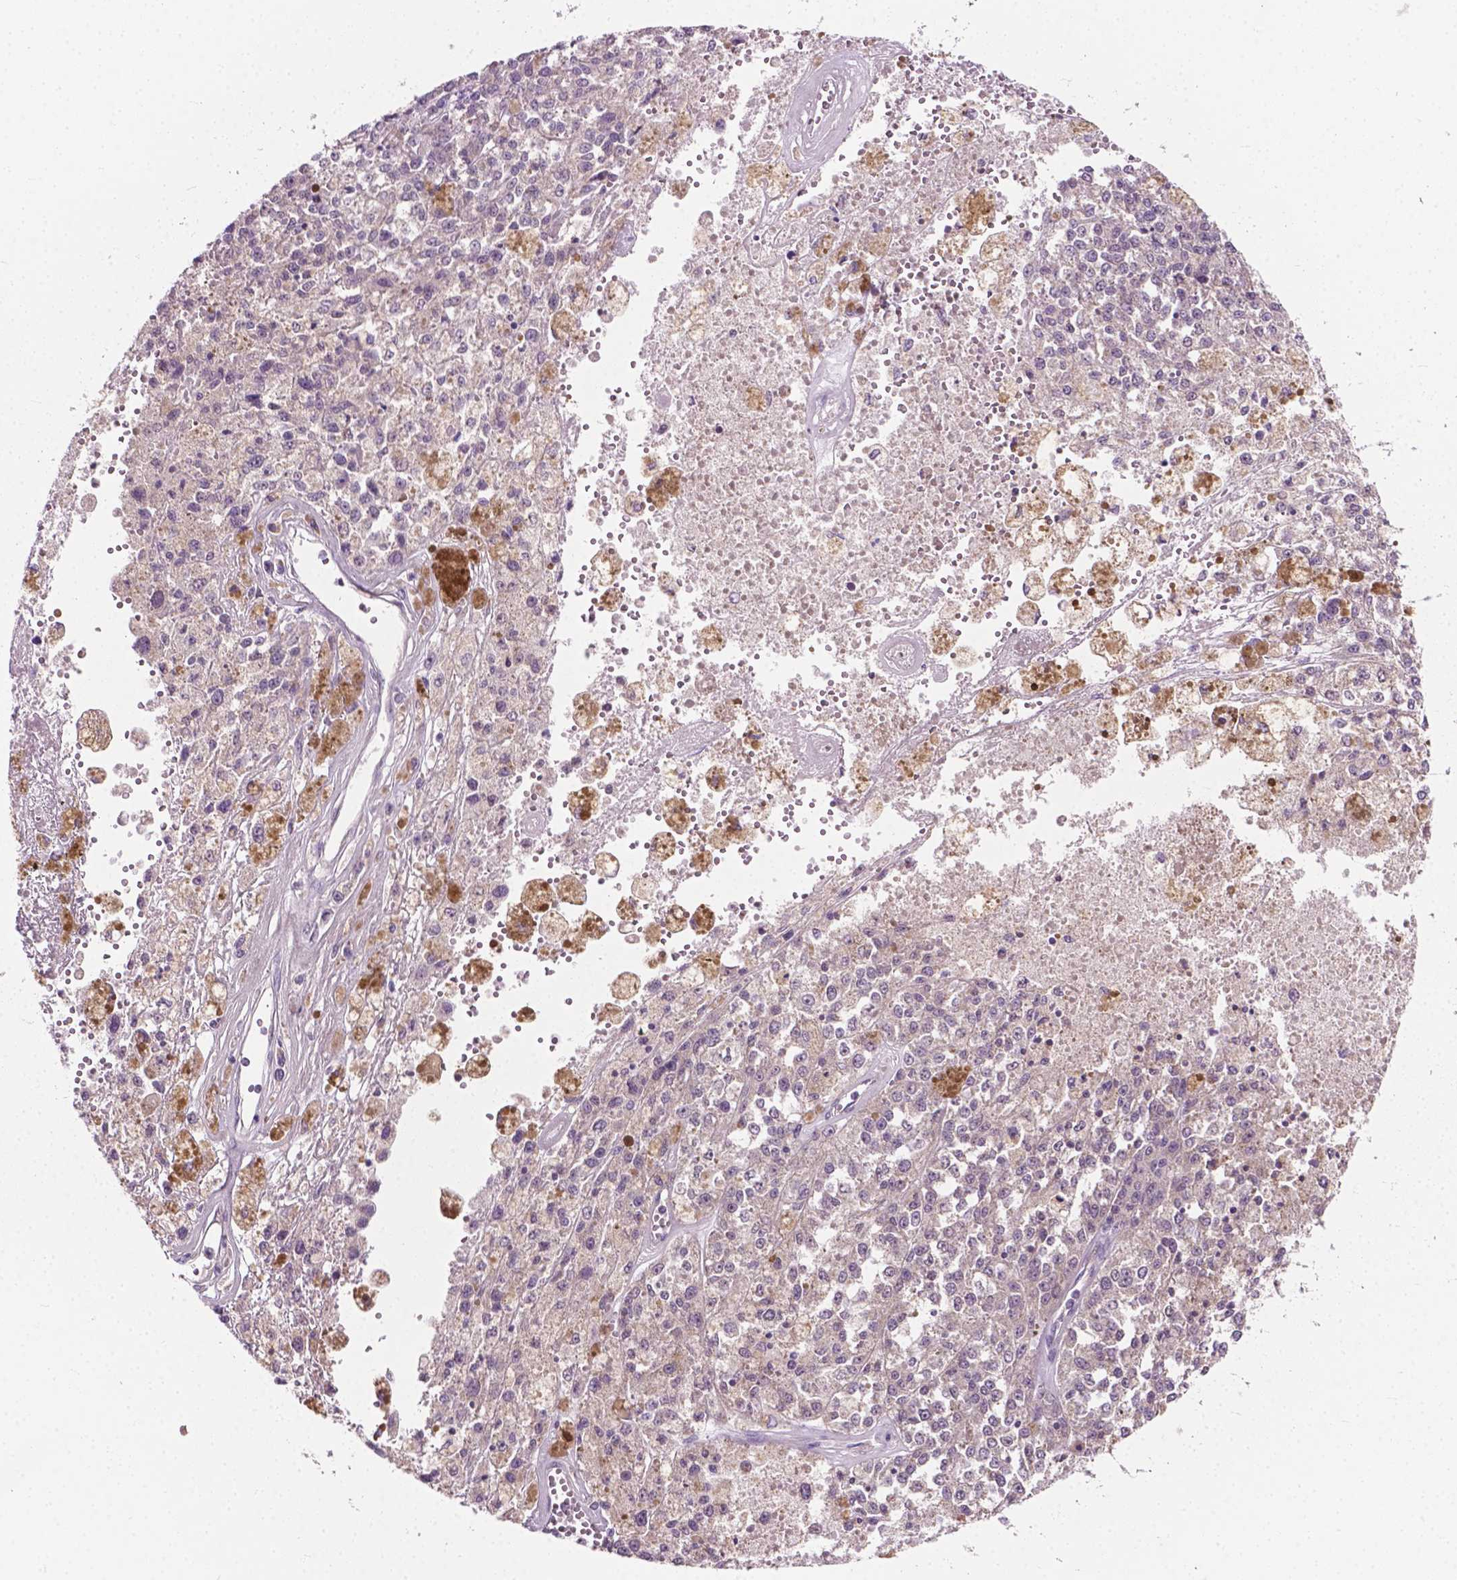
{"staining": {"intensity": "negative", "quantity": "none", "location": "none"}, "tissue": "melanoma", "cell_type": "Tumor cells", "image_type": "cancer", "snomed": [{"axis": "morphology", "description": "Malignant melanoma, Metastatic site"}, {"axis": "topography", "description": "Lymph node"}], "caption": "High power microscopy micrograph of an immunohistochemistry image of melanoma, revealing no significant positivity in tumor cells.", "gene": "MZT1", "patient": {"sex": "female", "age": 64}}